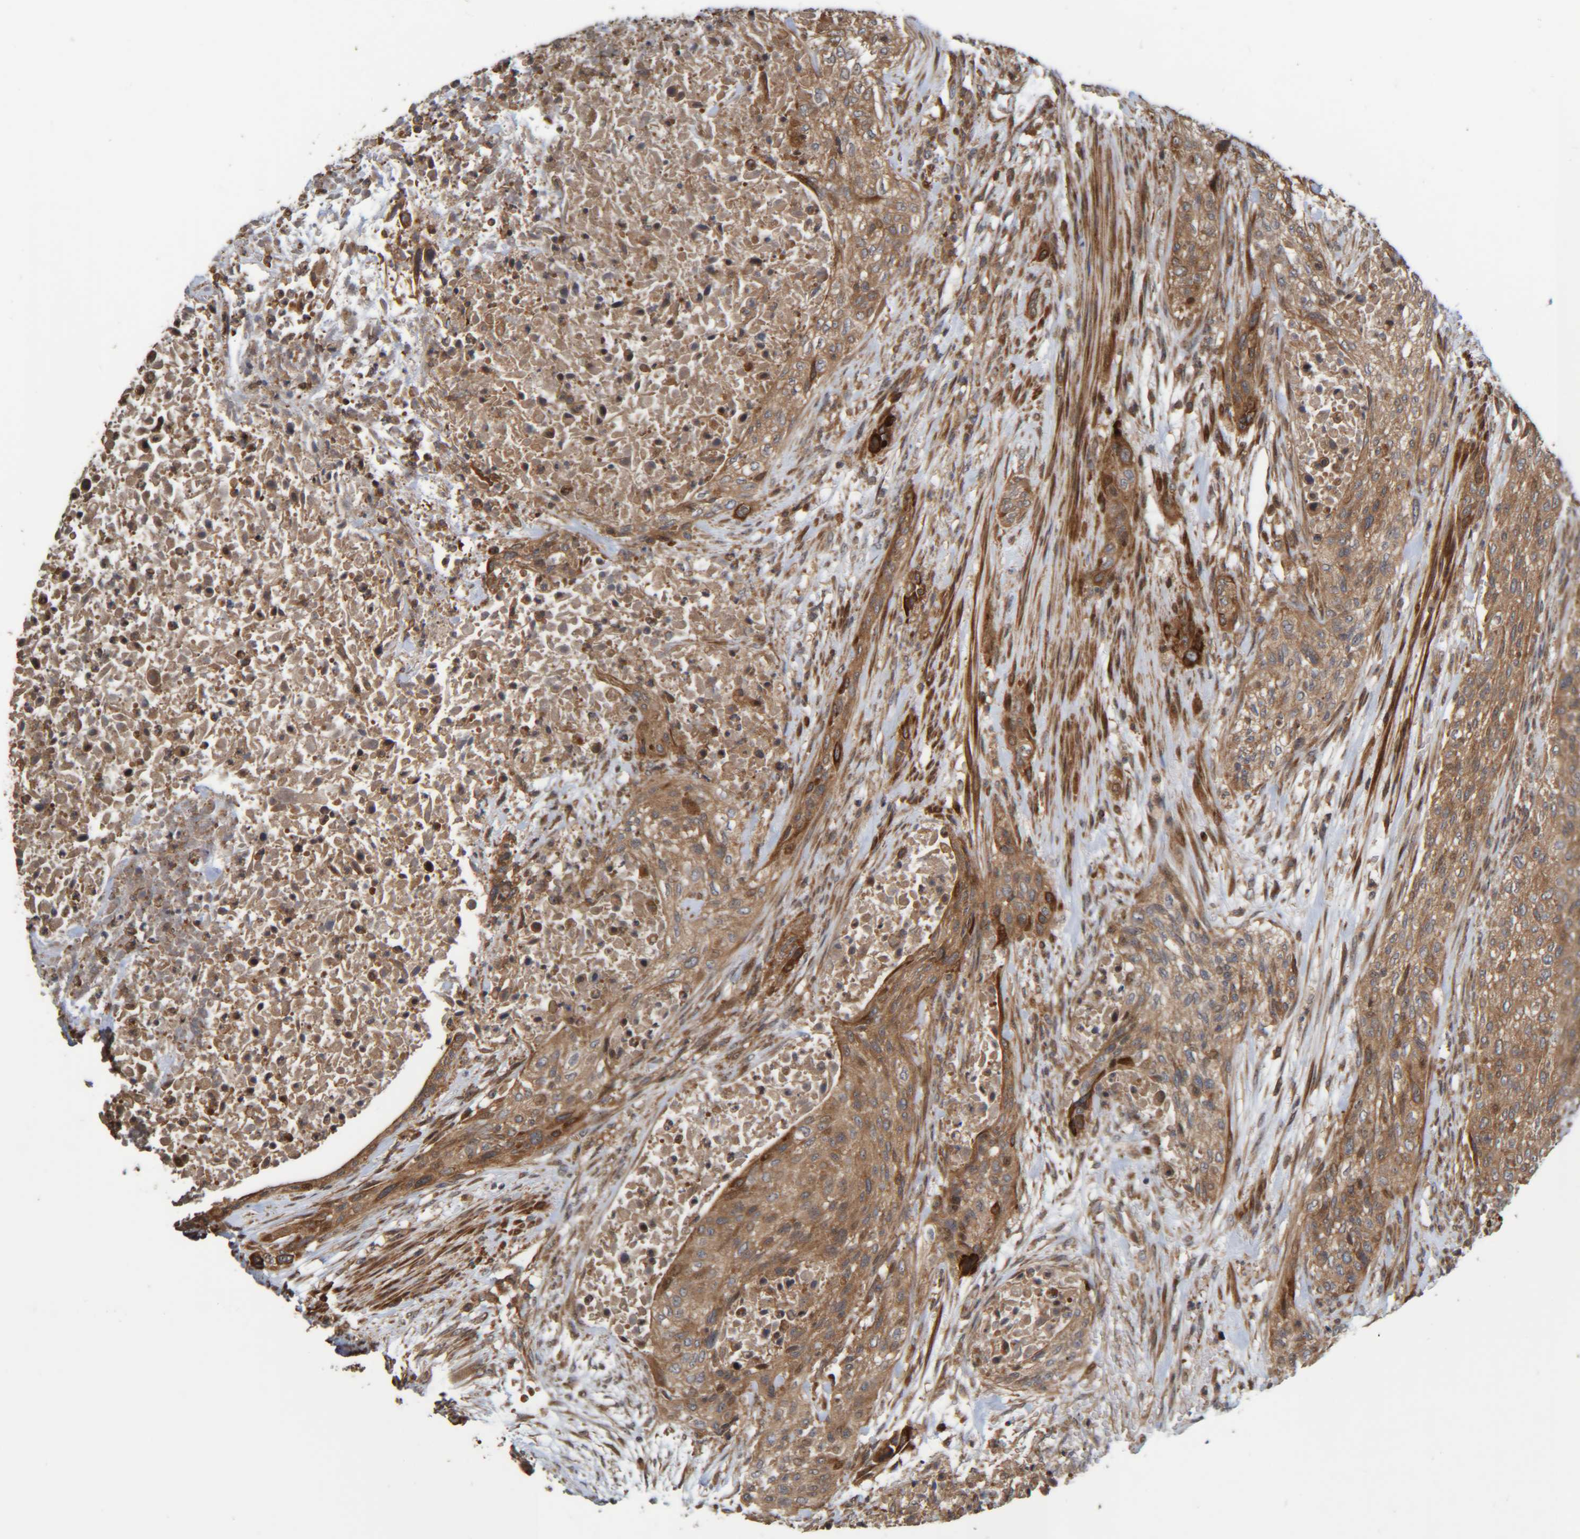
{"staining": {"intensity": "moderate", "quantity": ">75%", "location": "cytoplasmic/membranous"}, "tissue": "urothelial cancer", "cell_type": "Tumor cells", "image_type": "cancer", "snomed": [{"axis": "morphology", "description": "Urothelial carcinoma, Low grade"}, {"axis": "morphology", "description": "Urothelial carcinoma, High grade"}, {"axis": "topography", "description": "Urinary bladder"}], "caption": "Urothelial carcinoma (high-grade) stained with DAB (3,3'-diaminobenzidine) immunohistochemistry exhibits medium levels of moderate cytoplasmic/membranous staining in approximately >75% of tumor cells. The protein is stained brown, and the nuclei are stained in blue (DAB IHC with brightfield microscopy, high magnification).", "gene": "CCDC57", "patient": {"sex": "male", "age": 35}}